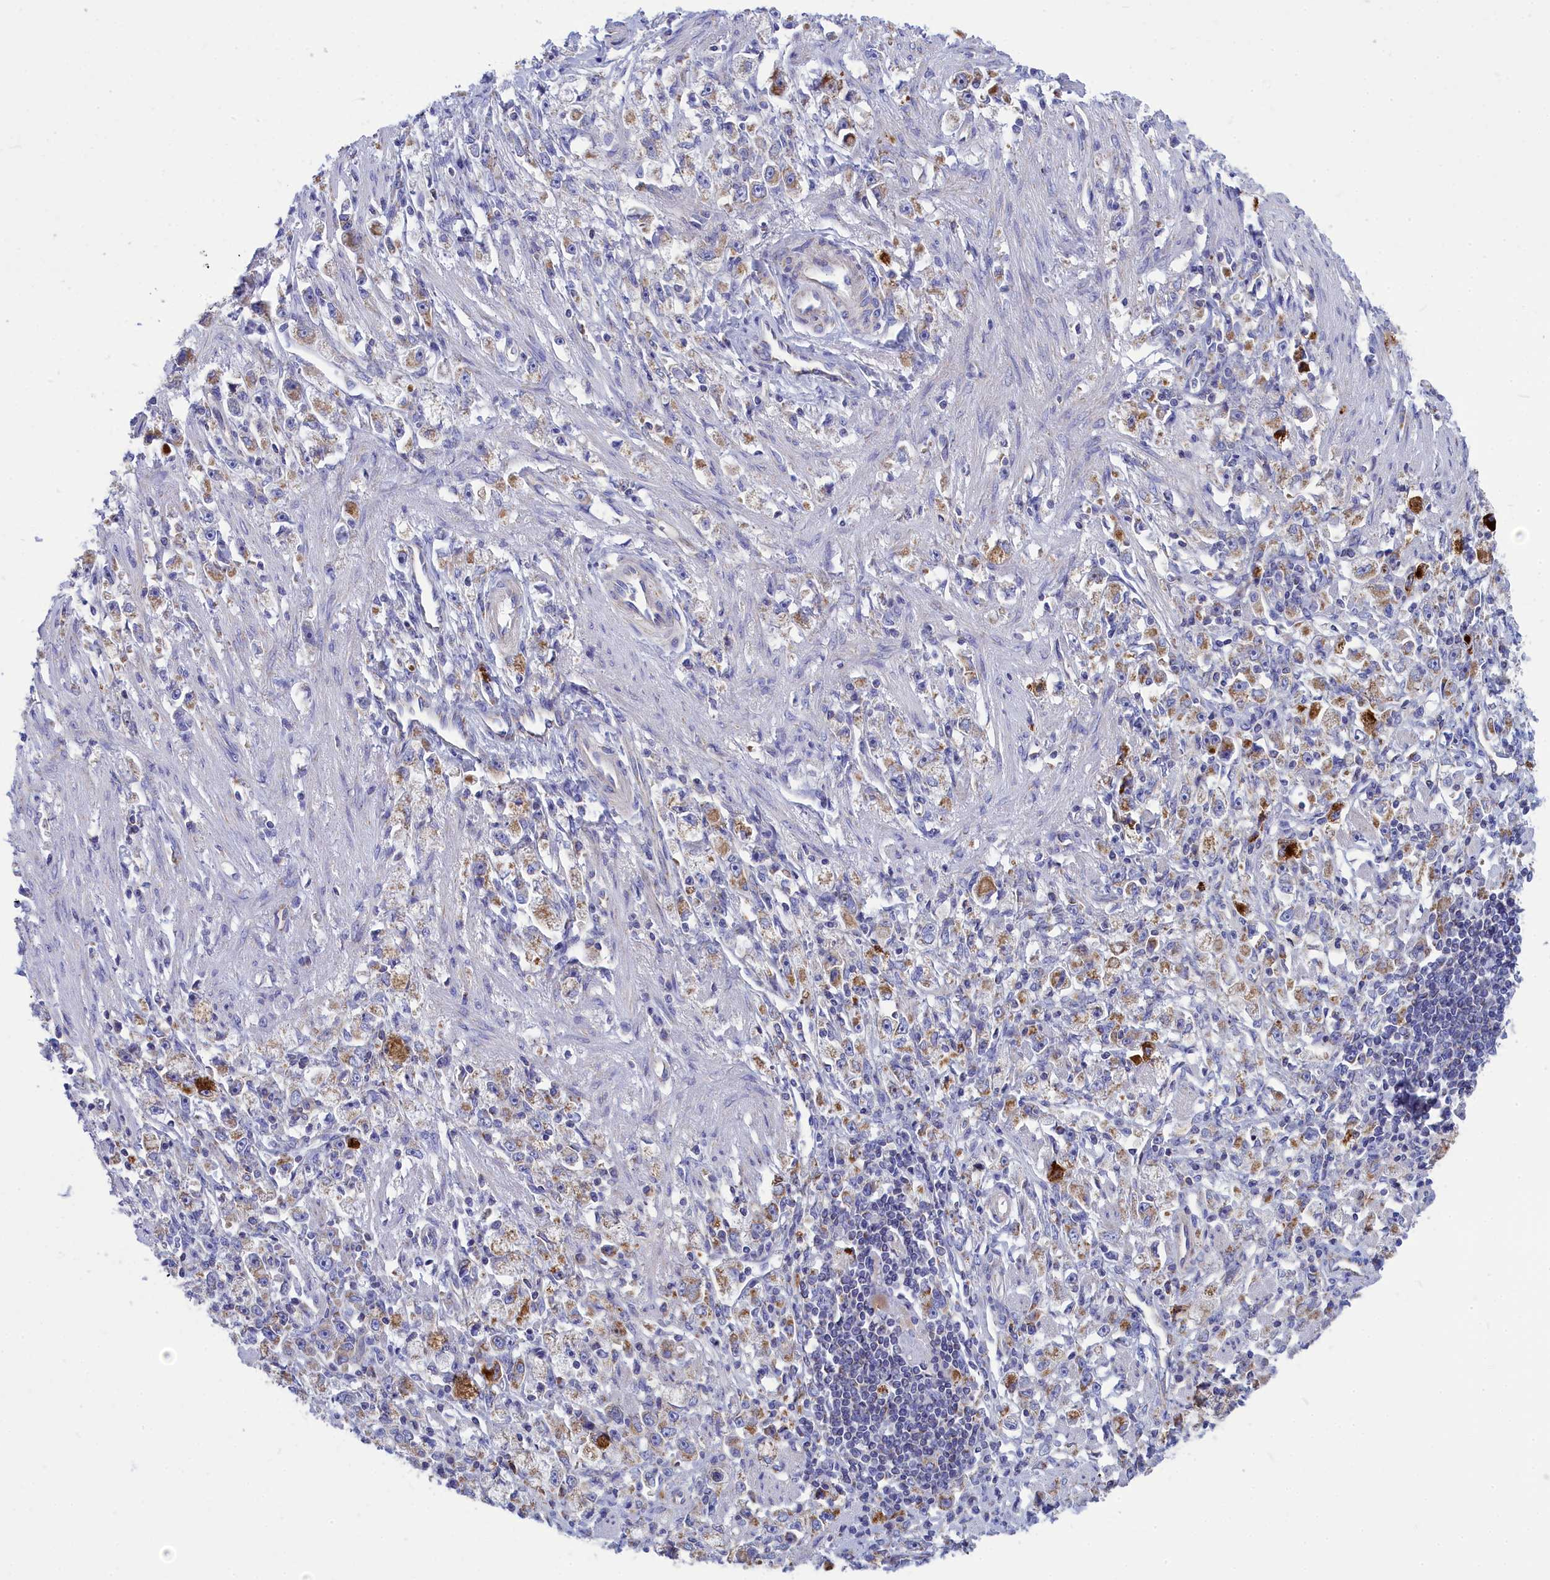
{"staining": {"intensity": "moderate", "quantity": ">75%", "location": "cytoplasmic/membranous"}, "tissue": "stomach cancer", "cell_type": "Tumor cells", "image_type": "cancer", "snomed": [{"axis": "morphology", "description": "Adenocarcinoma, NOS"}, {"axis": "topography", "description": "Stomach"}], "caption": "A brown stain highlights moderate cytoplasmic/membranous expression of a protein in human stomach adenocarcinoma tumor cells.", "gene": "CCRL2", "patient": {"sex": "female", "age": 59}}